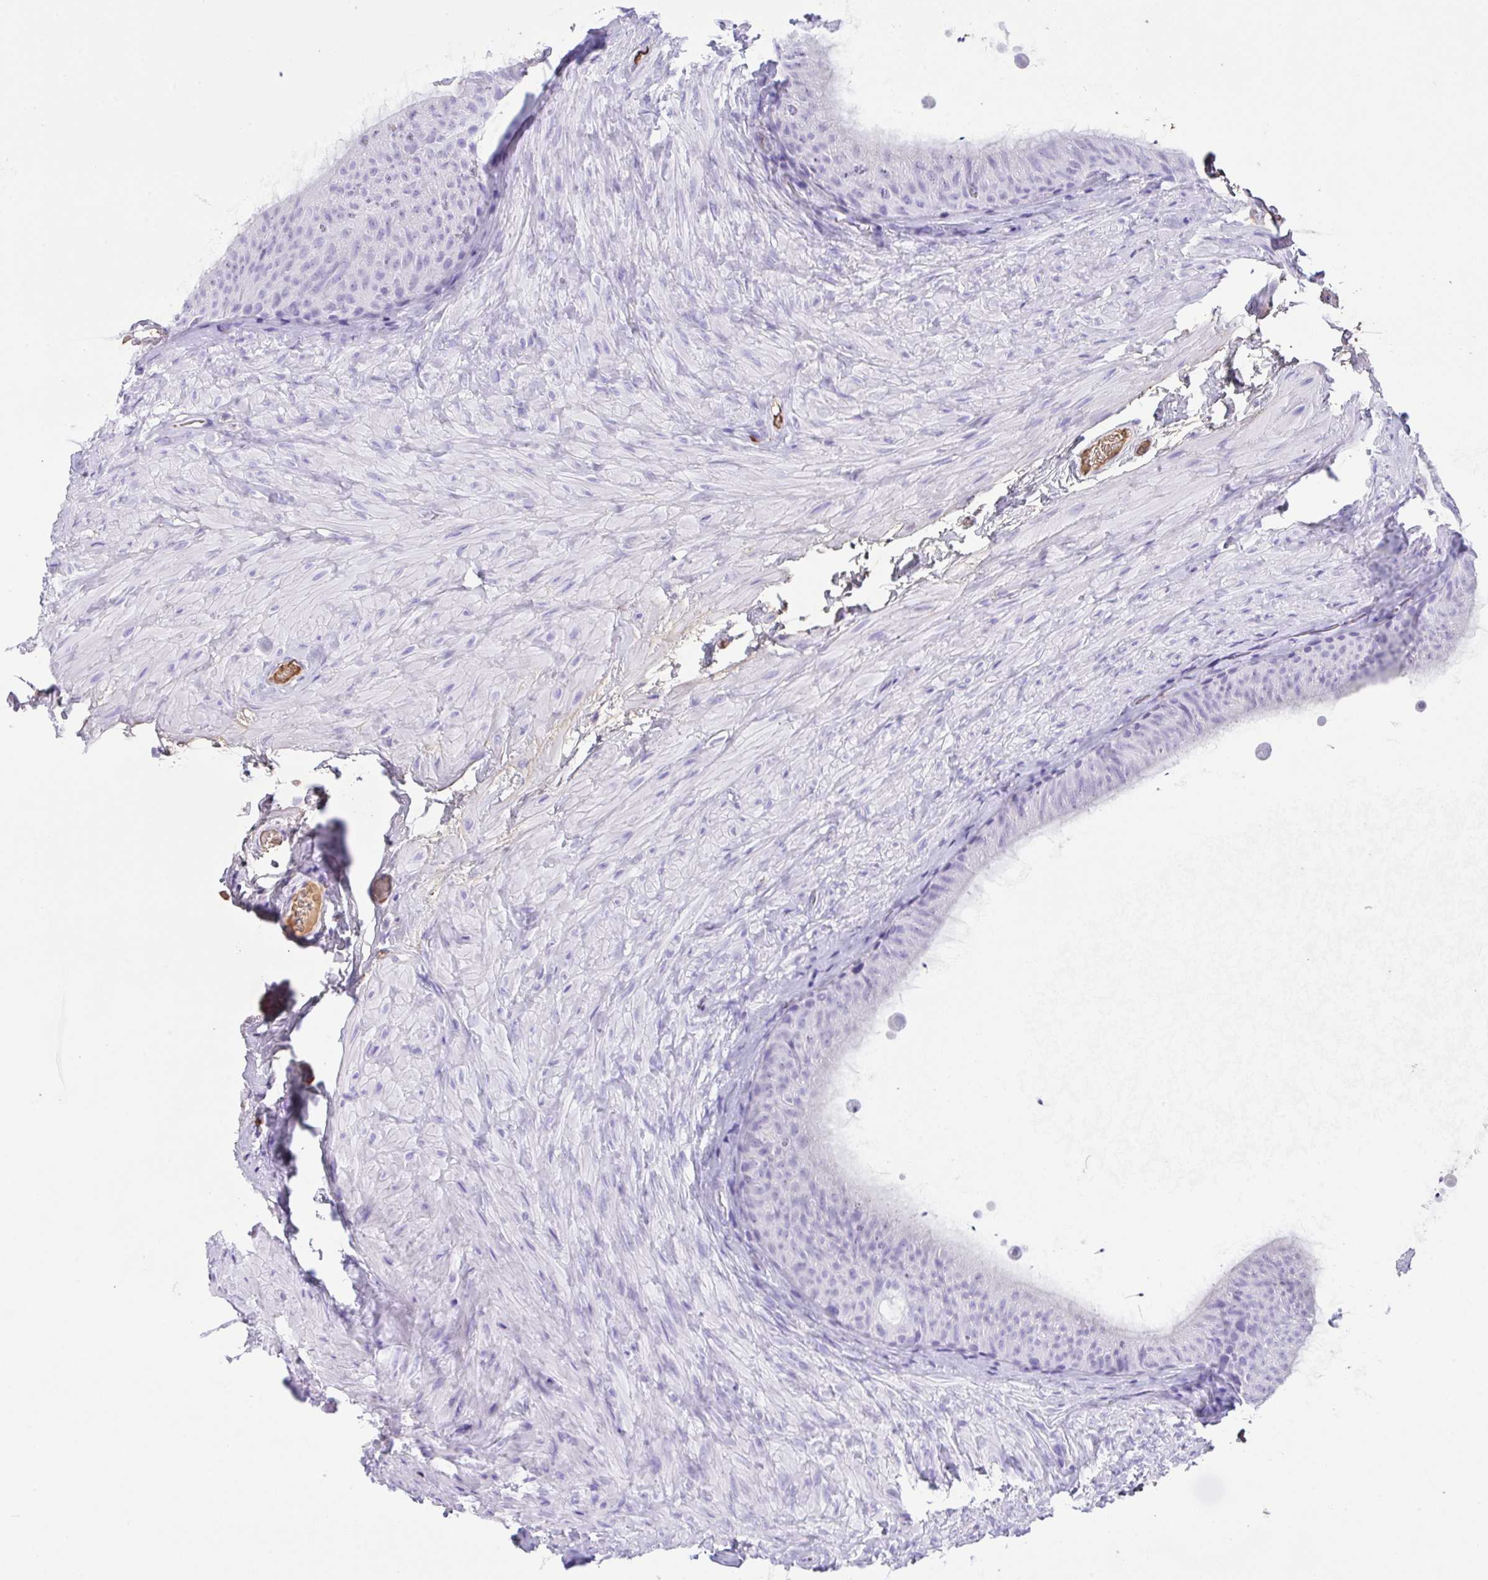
{"staining": {"intensity": "negative", "quantity": "none", "location": "none"}, "tissue": "epididymis", "cell_type": "Glandular cells", "image_type": "normal", "snomed": [{"axis": "morphology", "description": "Normal tissue, NOS"}, {"axis": "topography", "description": "Epididymis, spermatic cord, NOS"}, {"axis": "topography", "description": "Epididymis"}], "caption": "High magnification brightfield microscopy of normal epididymis stained with DAB (3,3'-diaminobenzidine) (brown) and counterstained with hematoxylin (blue): glandular cells show no significant staining. (Brightfield microscopy of DAB immunohistochemistry (IHC) at high magnification).", "gene": "HOXC12", "patient": {"sex": "male", "age": 31}}